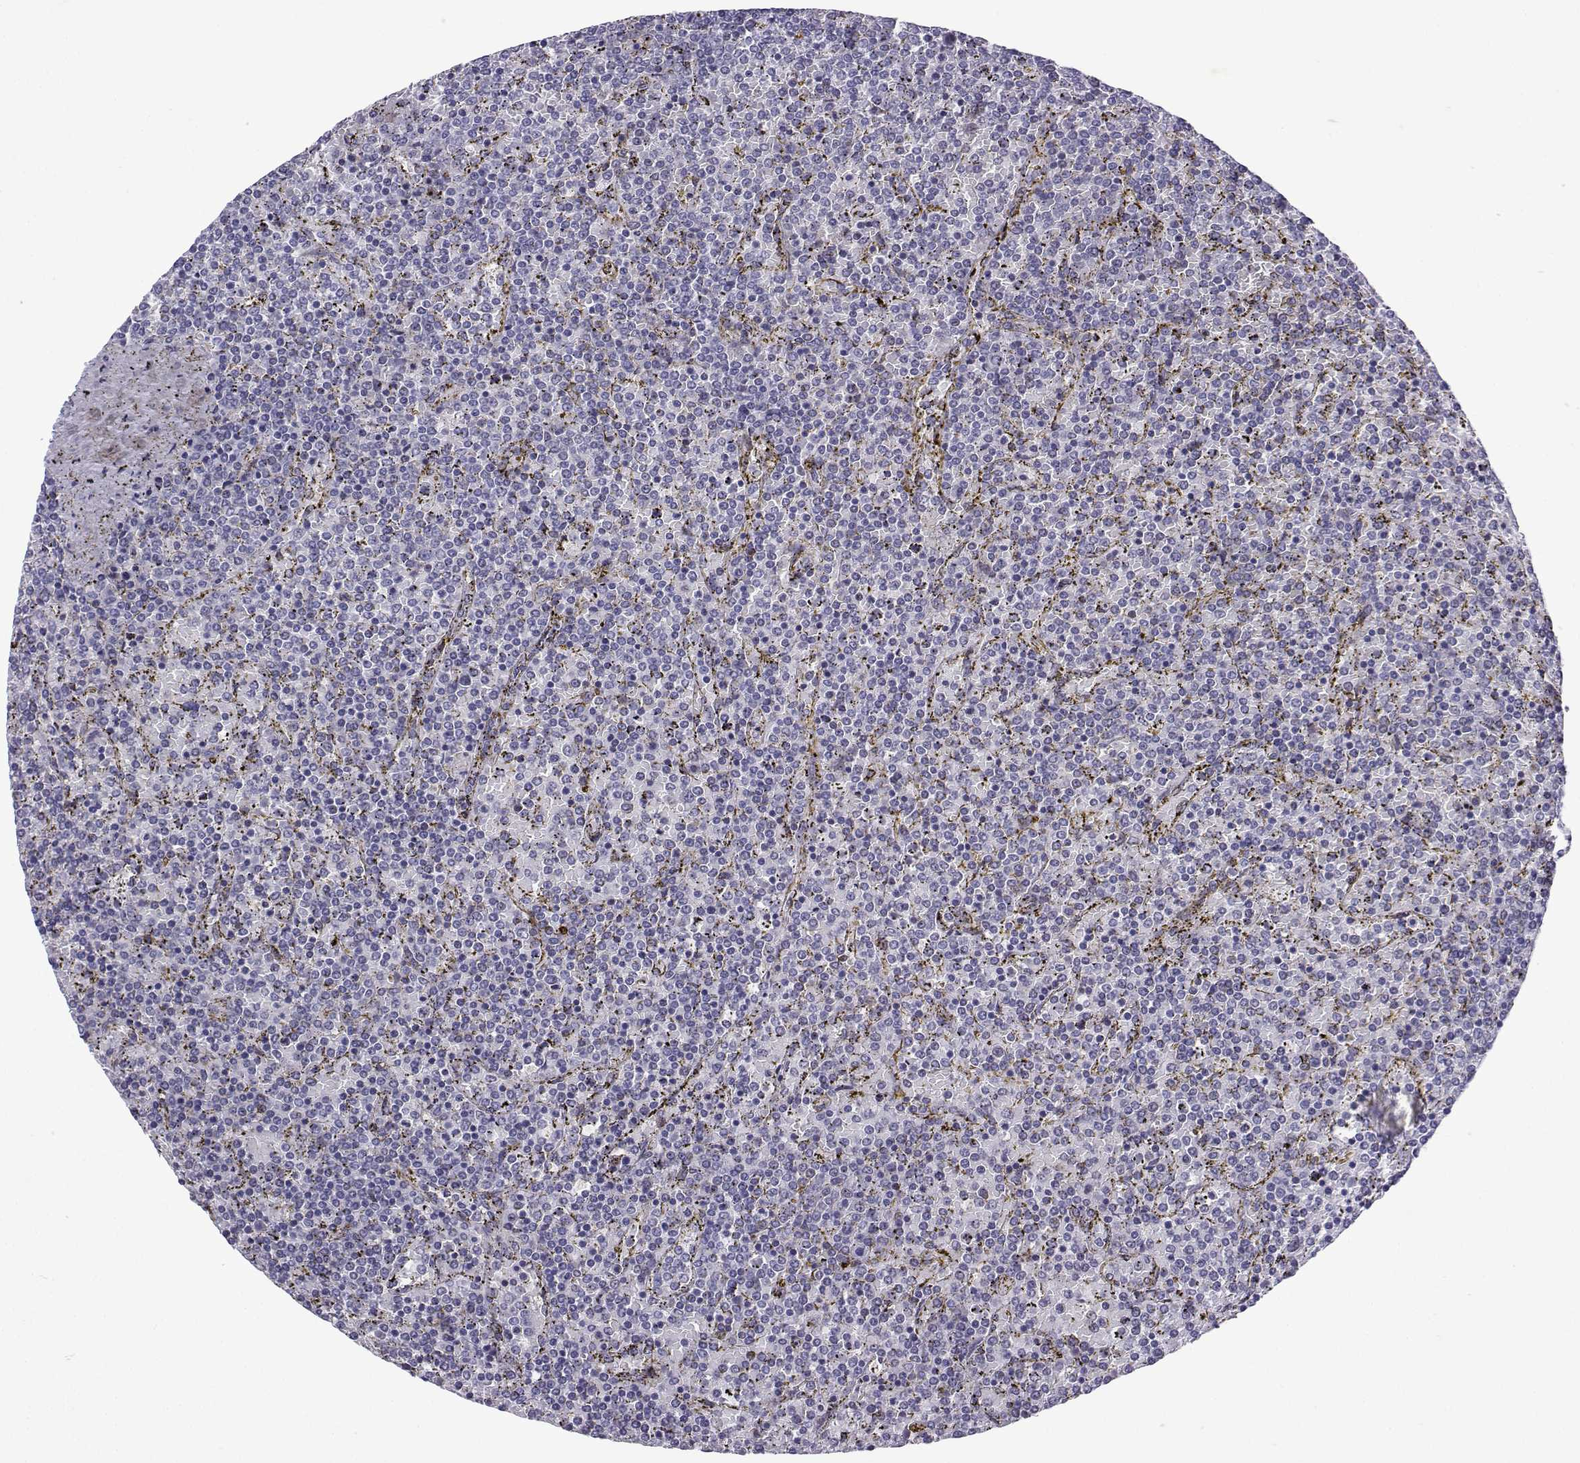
{"staining": {"intensity": "negative", "quantity": "none", "location": "none"}, "tissue": "lymphoma", "cell_type": "Tumor cells", "image_type": "cancer", "snomed": [{"axis": "morphology", "description": "Malignant lymphoma, non-Hodgkin's type, Low grade"}, {"axis": "topography", "description": "Spleen"}], "caption": "DAB immunohistochemical staining of lymphoma shows no significant staining in tumor cells.", "gene": "CFAP70", "patient": {"sex": "female", "age": 77}}